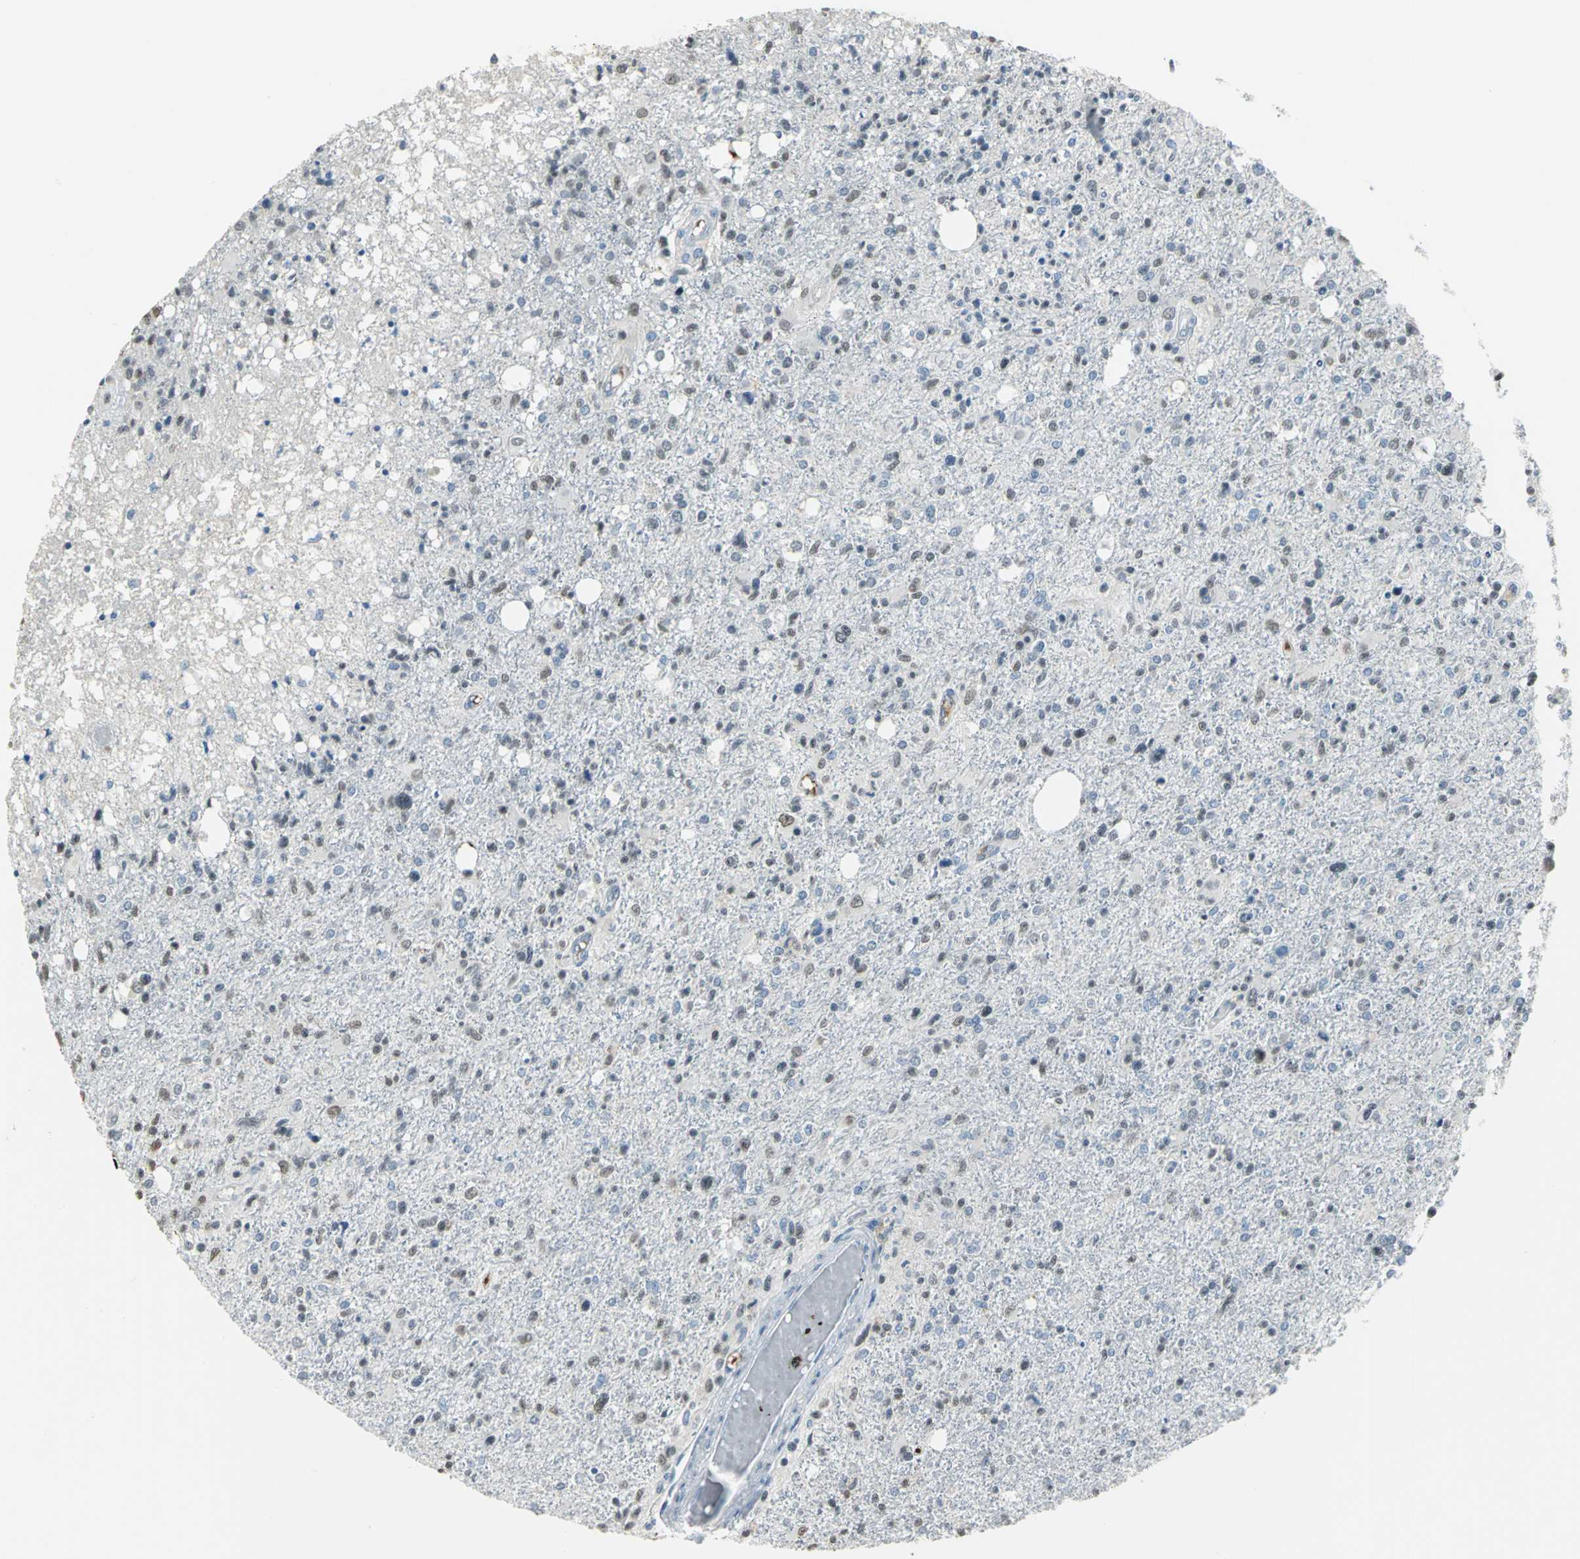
{"staining": {"intensity": "weak", "quantity": "25%-75%", "location": "nuclear"}, "tissue": "glioma", "cell_type": "Tumor cells", "image_type": "cancer", "snomed": [{"axis": "morphology", "description": "Glioma, malignant, High grade"}, {"axis": "topography", "description": "Cerebral cortex"}], "caption": "Brown immunohistochemical staining in glioma exhibits weak nuclear expression in approximately 25%-75% of tumor cells.", "gene": "ZIC1", "patient": {"sex": "male", "age": 76}}